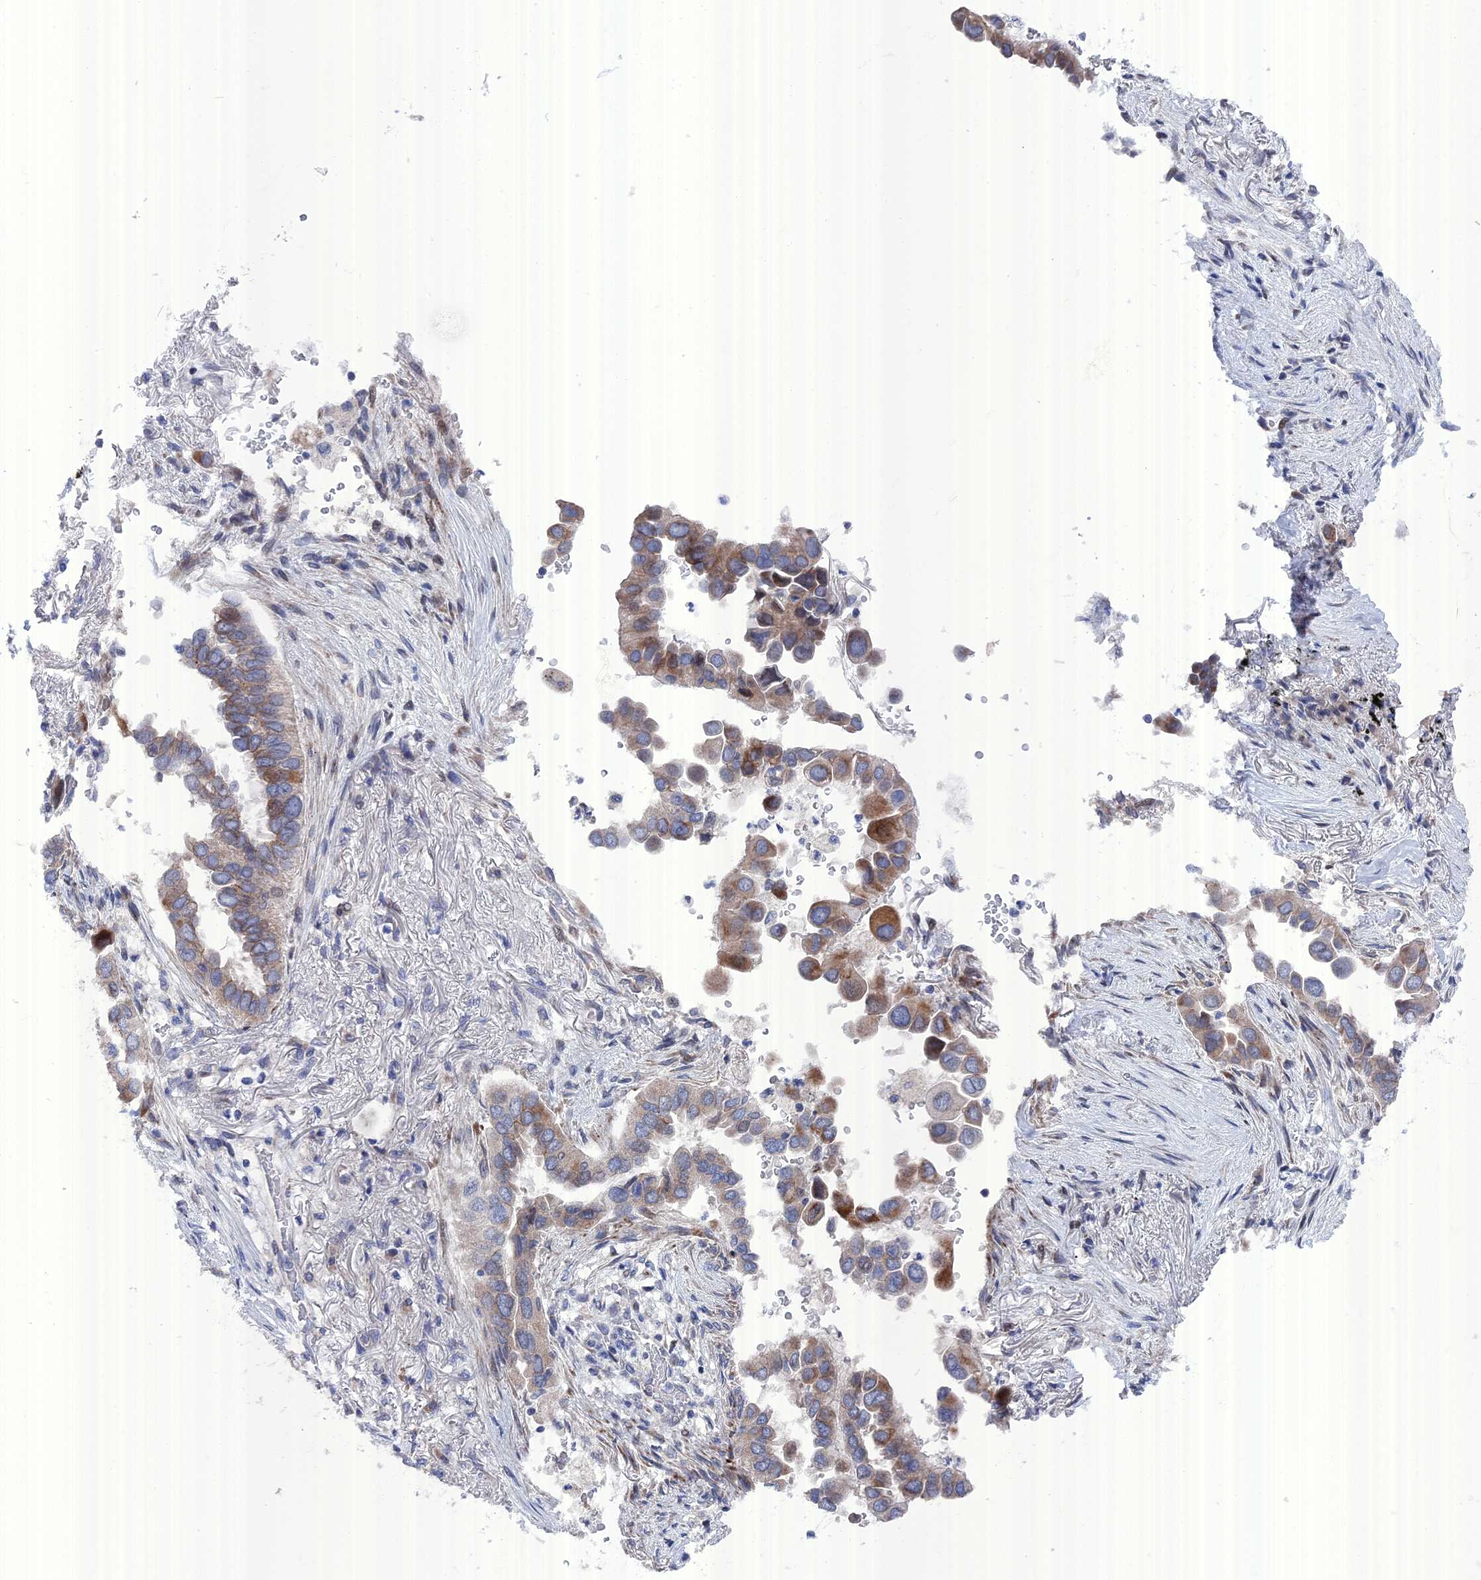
{"staining": {"intensity": "moderate", "quantity": "25%-75%", "location": "cytoplasmic/membranous"}, "tissue": "lung cancer", "cell_type": "Tumor cells", "image_type": "cancer", "snomed": [{"axis": "morphology", "description": "Adenocarcinoma, NOS"}, {"axis": "topography", "description": "Lung"}], "caption": "Tumor cells demonstrate medium levels of moderate cytoplasmic/membranous staining in approximately 25%-75% of cells in adenocarcinoma (lung). (DAB (3,3'-diaminobenzidine) IHC, brown staining for protein, blue staining for nuclei).", "gene": "TMEM161A", "patient": {"sex": "female", "age": 76}}